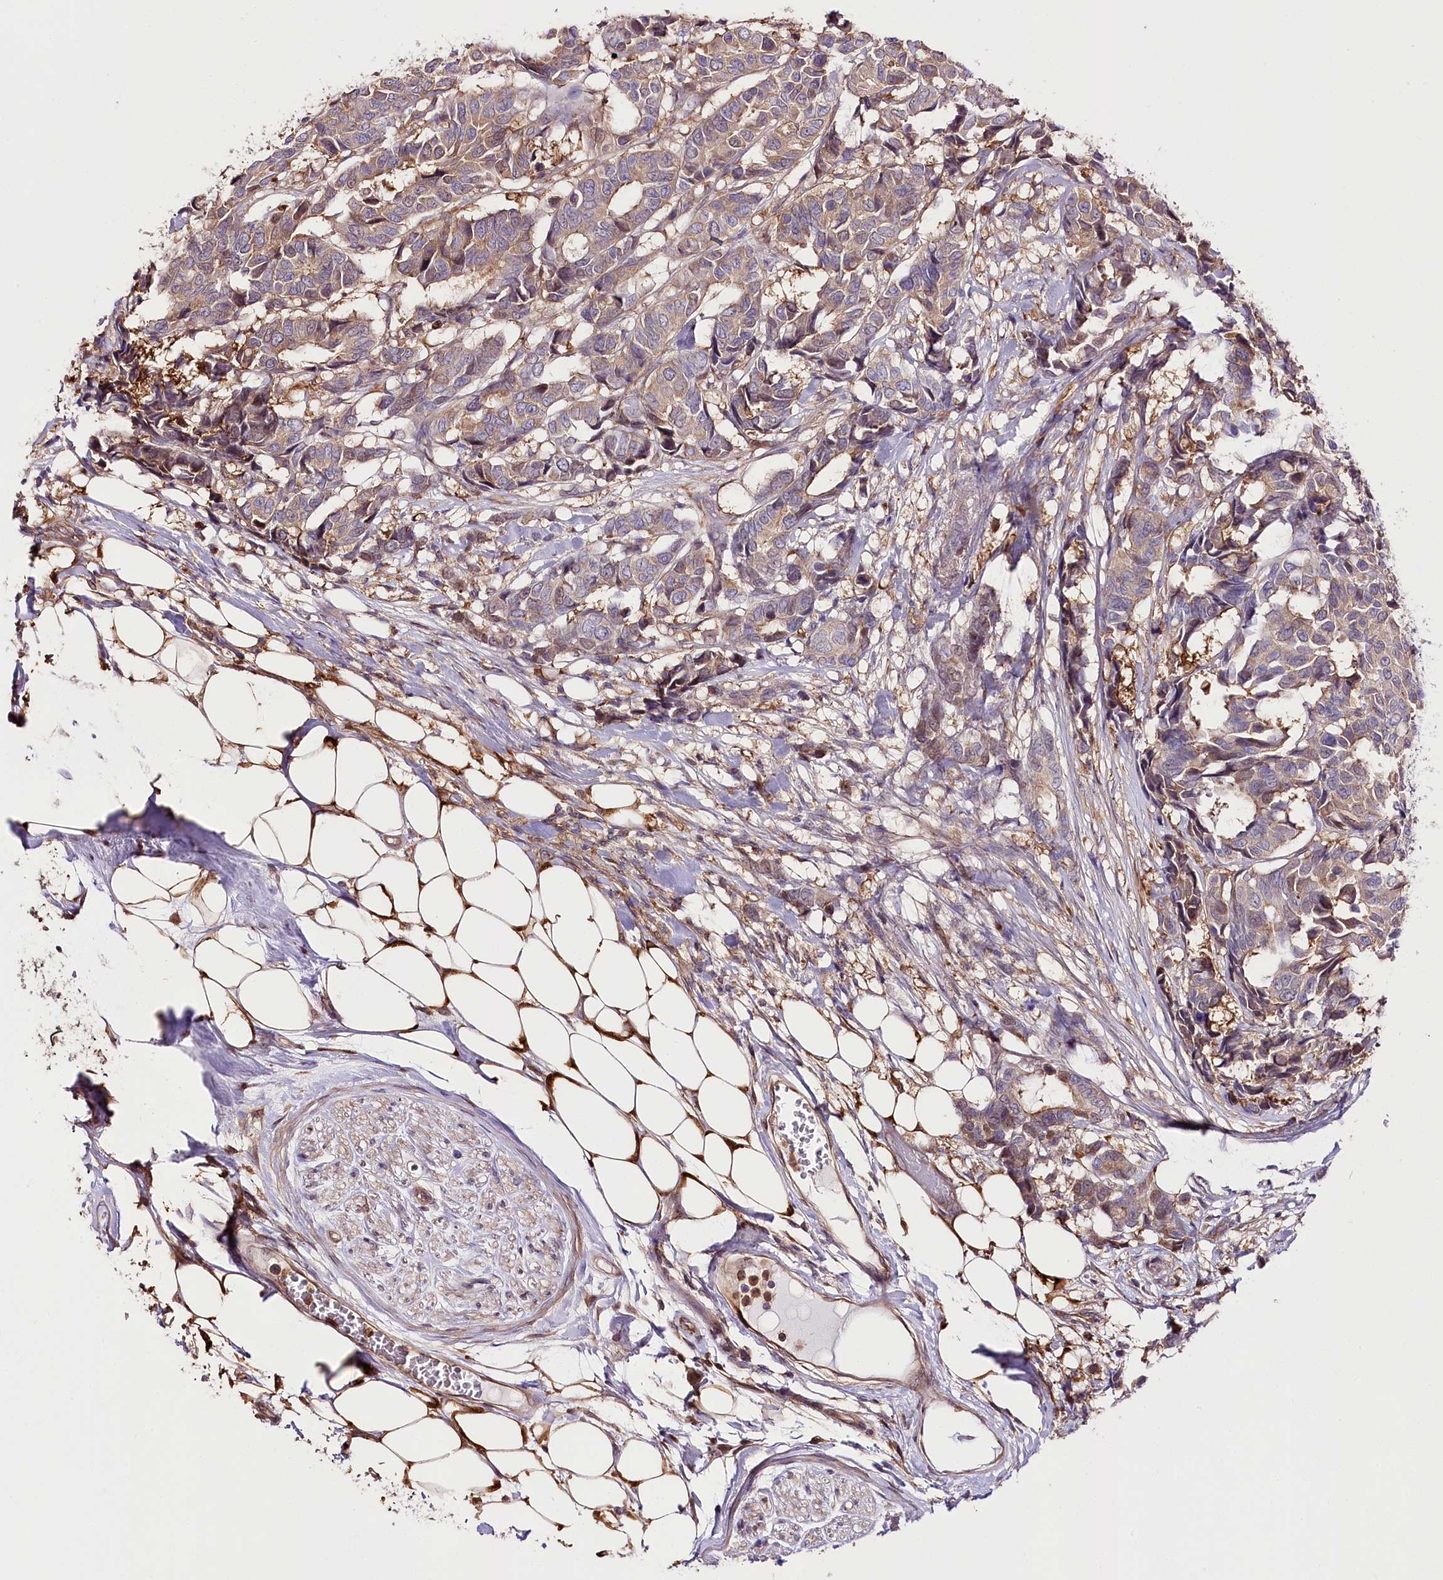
{"staining": {"intensity": "weak", "quantity": "<25%", "location": "cytoplasmic/membranous,nuclear"}, "tissue": "breast cancer", "cell_type": "Tumor cells", "image_type": "cancer", "snomed": [{"axis": "morphology", "description": "Duct carcinoma"}, {"axis": "topography", "description": "Breast"}], "caption": "The photomicrograph displays no staining of tumor cells in breast cancer (intraductal carcinoma). (DAB (3,3'-diaminobenzidine) immunohistochemistry (IHC), high magnification).", "gene": "UGP2", "patient": {"sex": "female", "age": 87}}